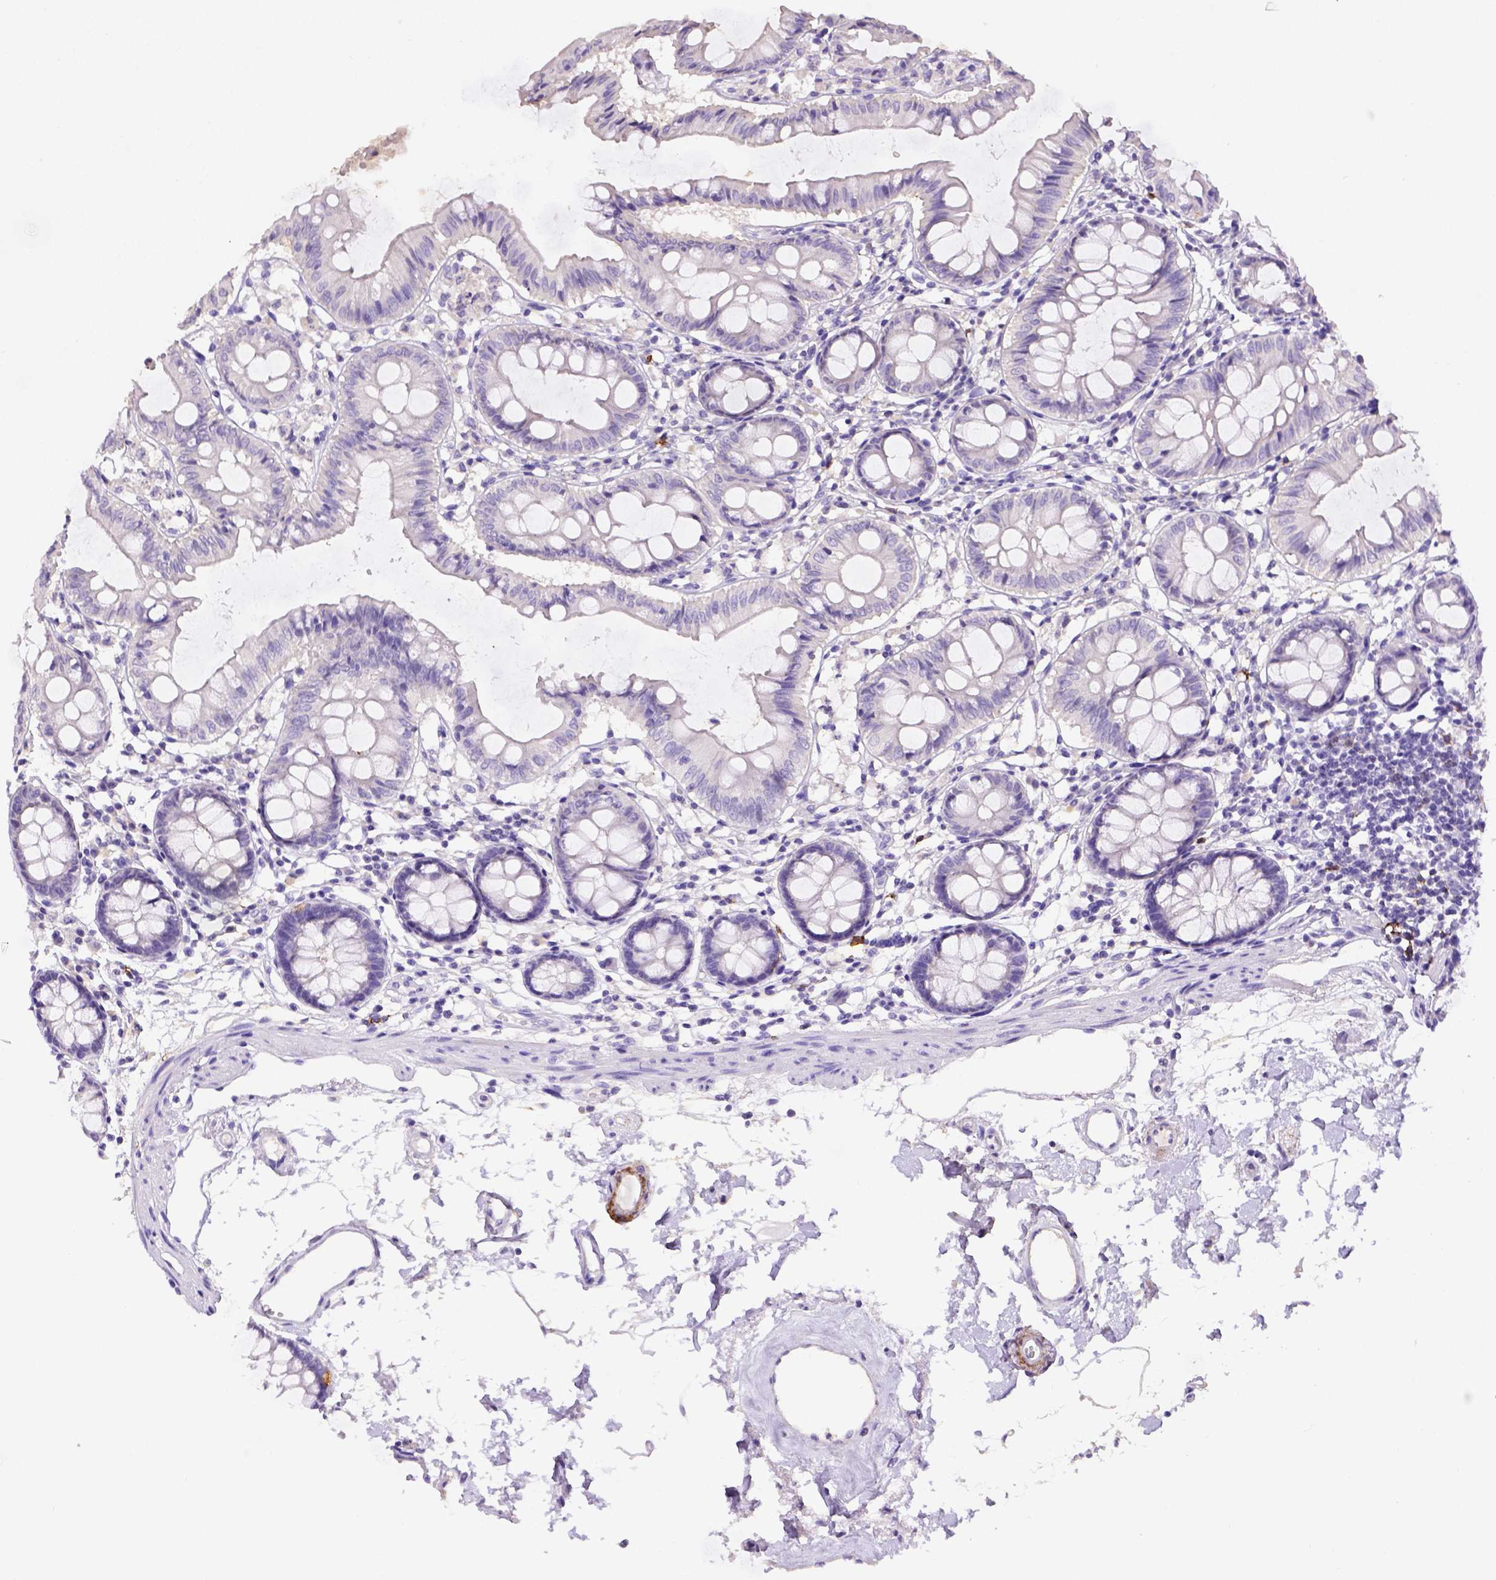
{"staining": {"intensity": "negative", "quantity": "none", "location": "none"}, "tissue": "colon", "cell_type": "Endothelial cells", "image_type": "normal", "snomed": [{"axis": "morphology", "description": "Normal tissue, NOS"}, {"axis": "topography", "description": "Colon"}], "caption": "Micrograph shows no significant protein positivity in endothelial cells of benign colon. (Brightfield microscopy of DAB (3,3'-diaminobenzidine) IHC at high magnification).", "gene": "B3GAT1", "patient": {"sex": "female", "age": 84}}